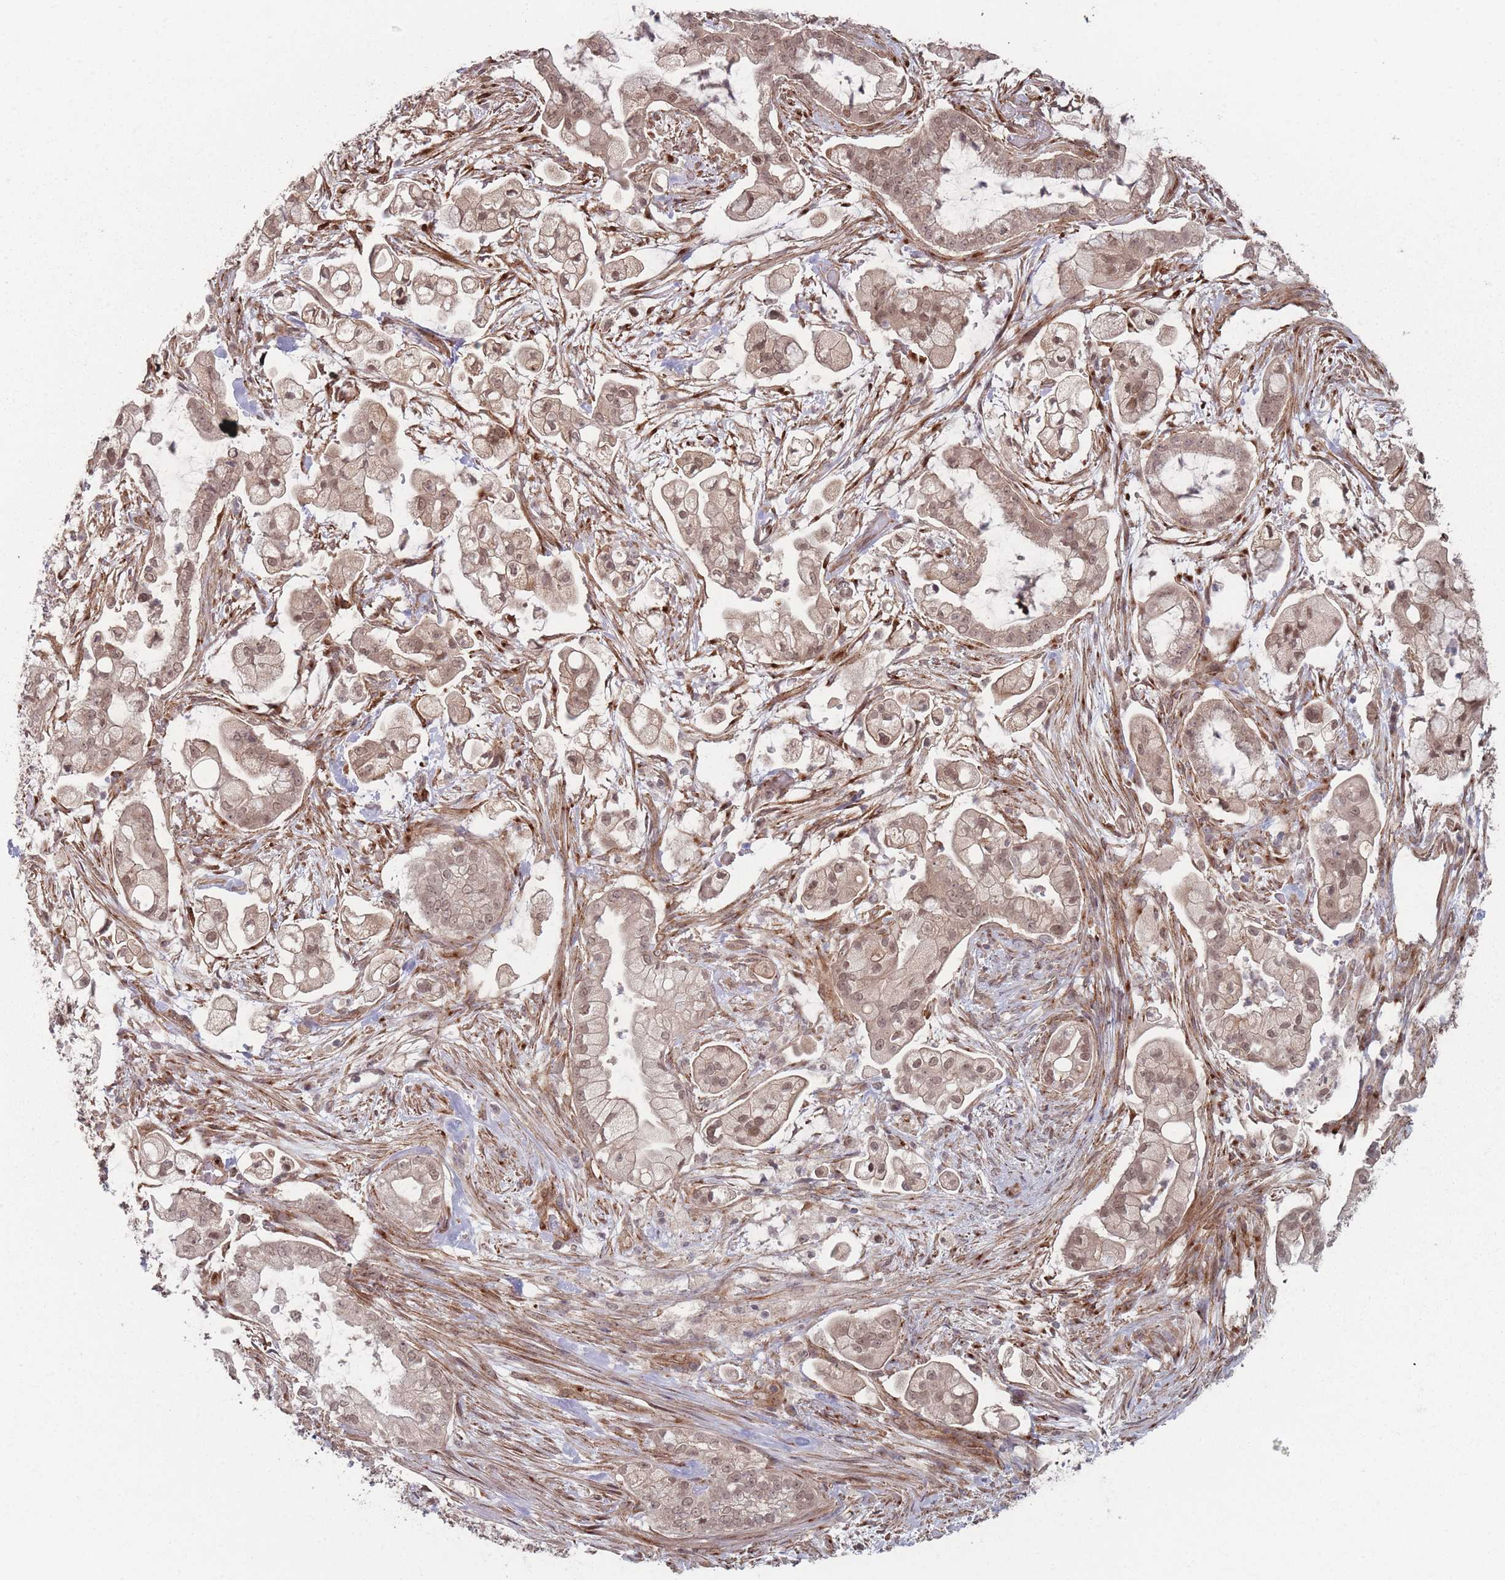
{"staining": {"intensity": "weak", "quantity": ">75%", "location": "cytoplasmic/membranous,nuclear"}, "tissue": "pancreatic cancer", "cell_type": "Tumor cells", "image_type": "cancer", "snomed": [{"axis": "morphology", "description": "Adenocarcinoma, NOS"}, {"axis": "topography", "description": "Pancreas"}], "caption": "IHC staining of adenocarcinoma (pancreatic), which displays low levels of weak cytoplasmic/membranous and nuclear staining in approximately >75% of tumor cells indicating weak cytoplasmic/membranous and nuclear protein expression. The staining was performed using DAB (3,3'-diaminobenzidine) (brown) for protein detection and nuclei were counterstained in hematoxylin (blue).", "gene": "CNTRL", "patient": {"sex": "female", "age": 69}}